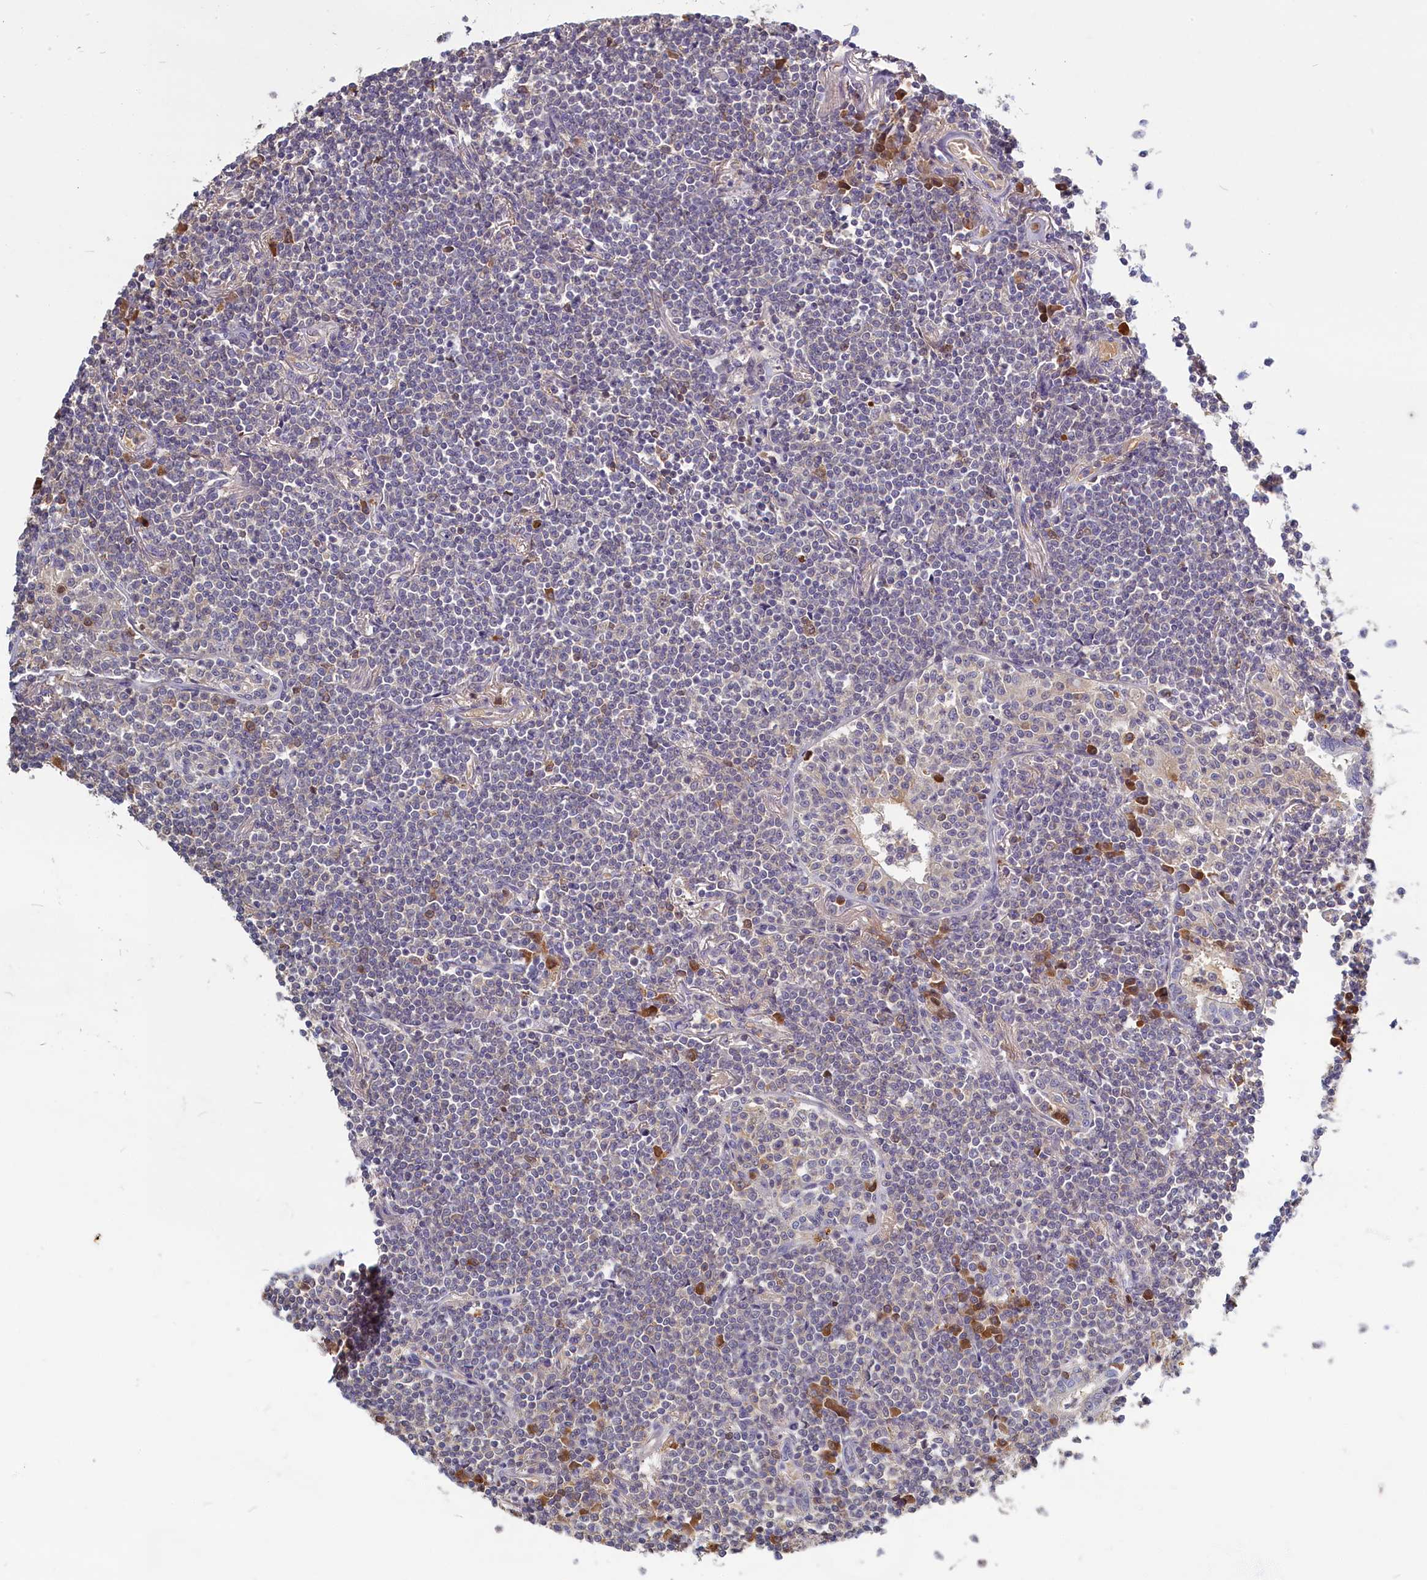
{"staining": {"intensity": "negative", "quantity": "none", "location": "none"}, "tissue": "lymphoma", "cell_type": "Tumor cells", "image_type": "cancer", "snomed": [{"axis": "morphology", "description": "Malignant lymphoma, non-Hodgkin's type, Low grade"}, {"axis": "topography", "description": "Lung"}], "caption": "Lymphoma was stained to show a protein in brown. There is no significant expression in tumor cells. (DAB (3,3'-diaminobenzidine) immunohistochemistry, high magnification).", "gene": "SV2C", "patient": {"sex": "female", "age": 71}}